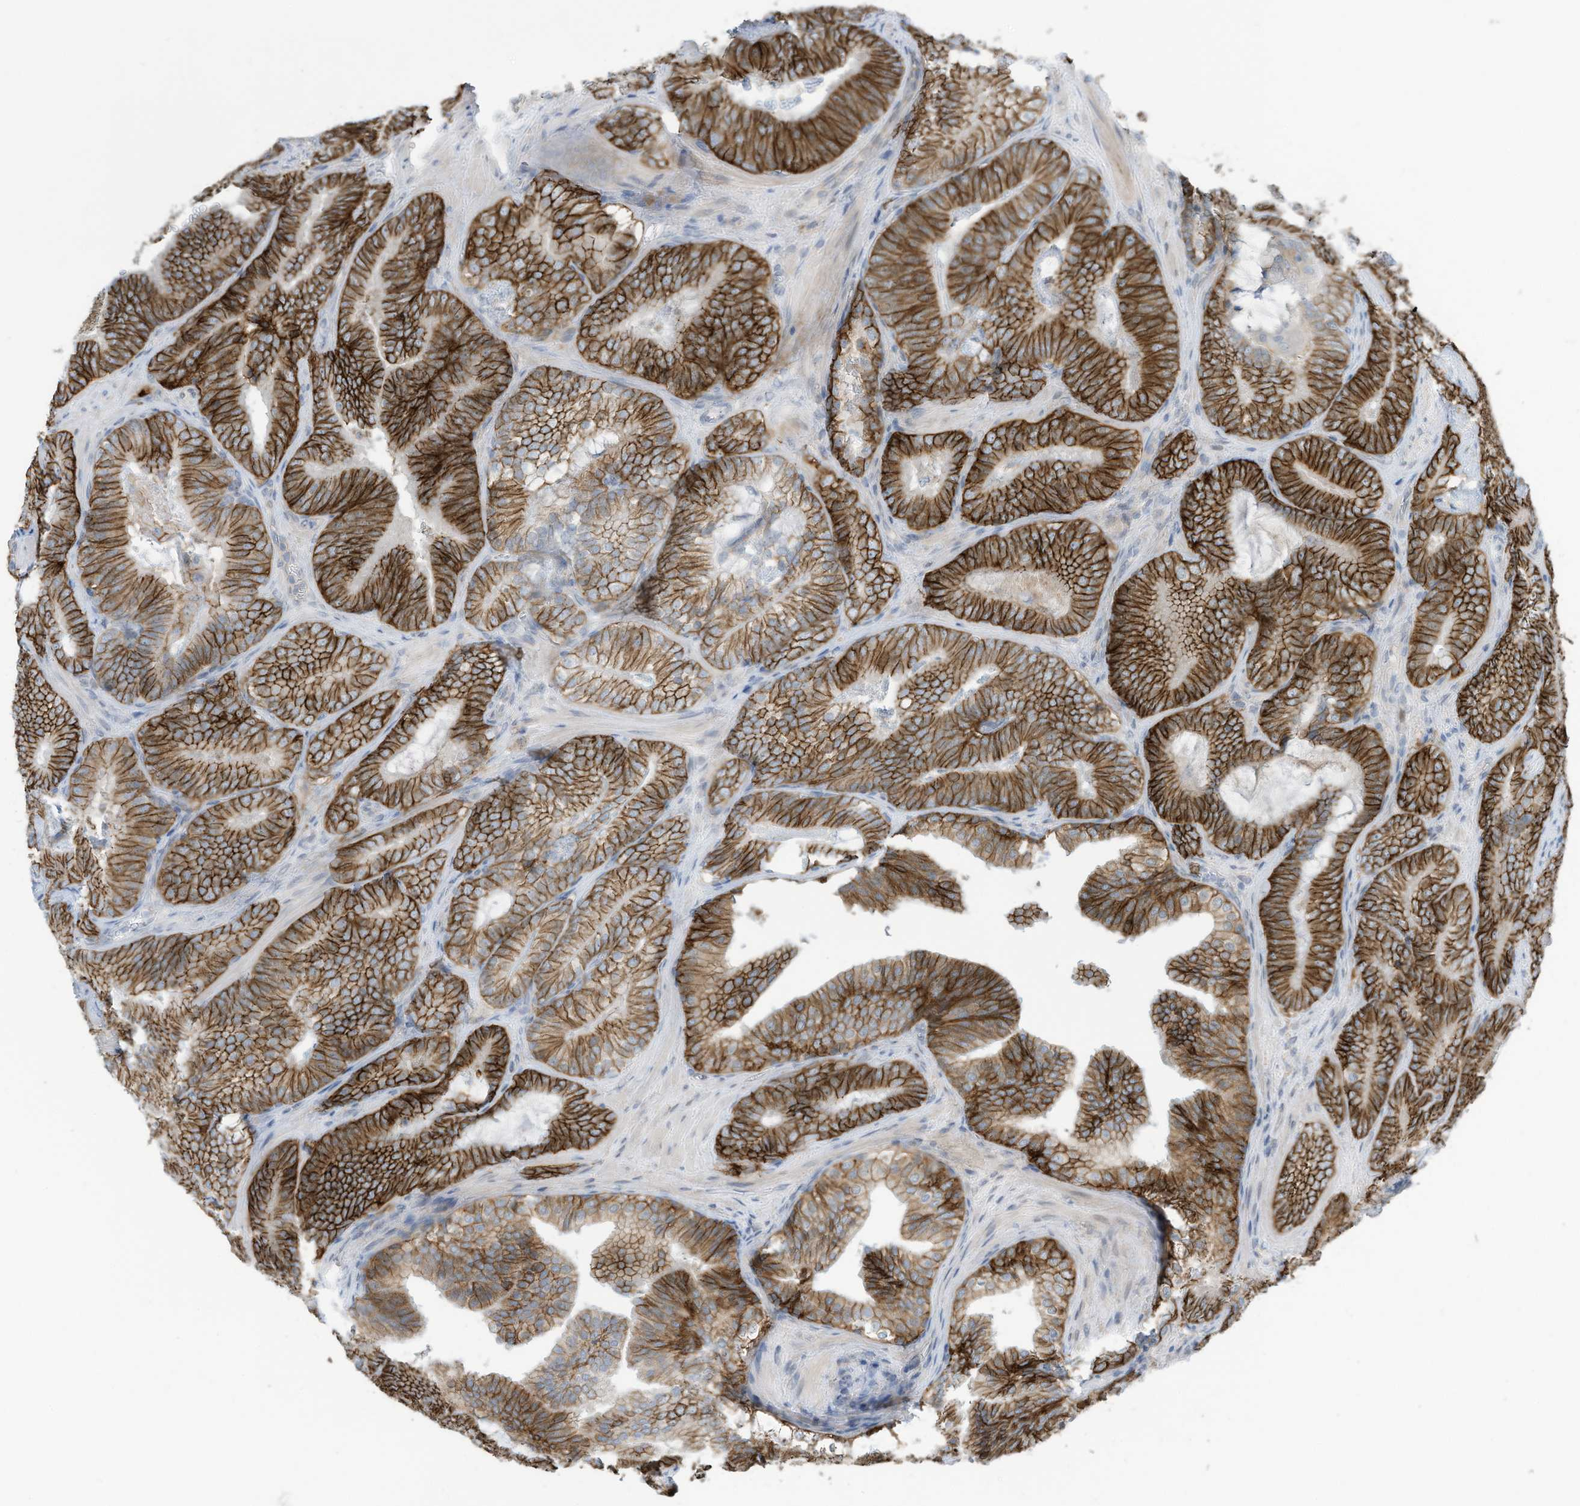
{"staining": {"intensity": "strong", "quantity": ">75%", "location": "cytoplasmic/membranous"}, "tissue": "prostate cancer", "cell_type": "Tumor cells", "image_type": "cancer", "snomed": [{"axis": "morphology", "description": "Adenocarcinoma, High grade"}, {"axis": "topography", "description": "Prostate"}], "caption": "High-power microscopy captured an IHC histopathology image of prostate cancer, revealing strong cytoplasmic/membranous expression in about >75% of tumor cells.", "gene": "SLC1A5", "patient": {"sex": "male", "age": 66}}